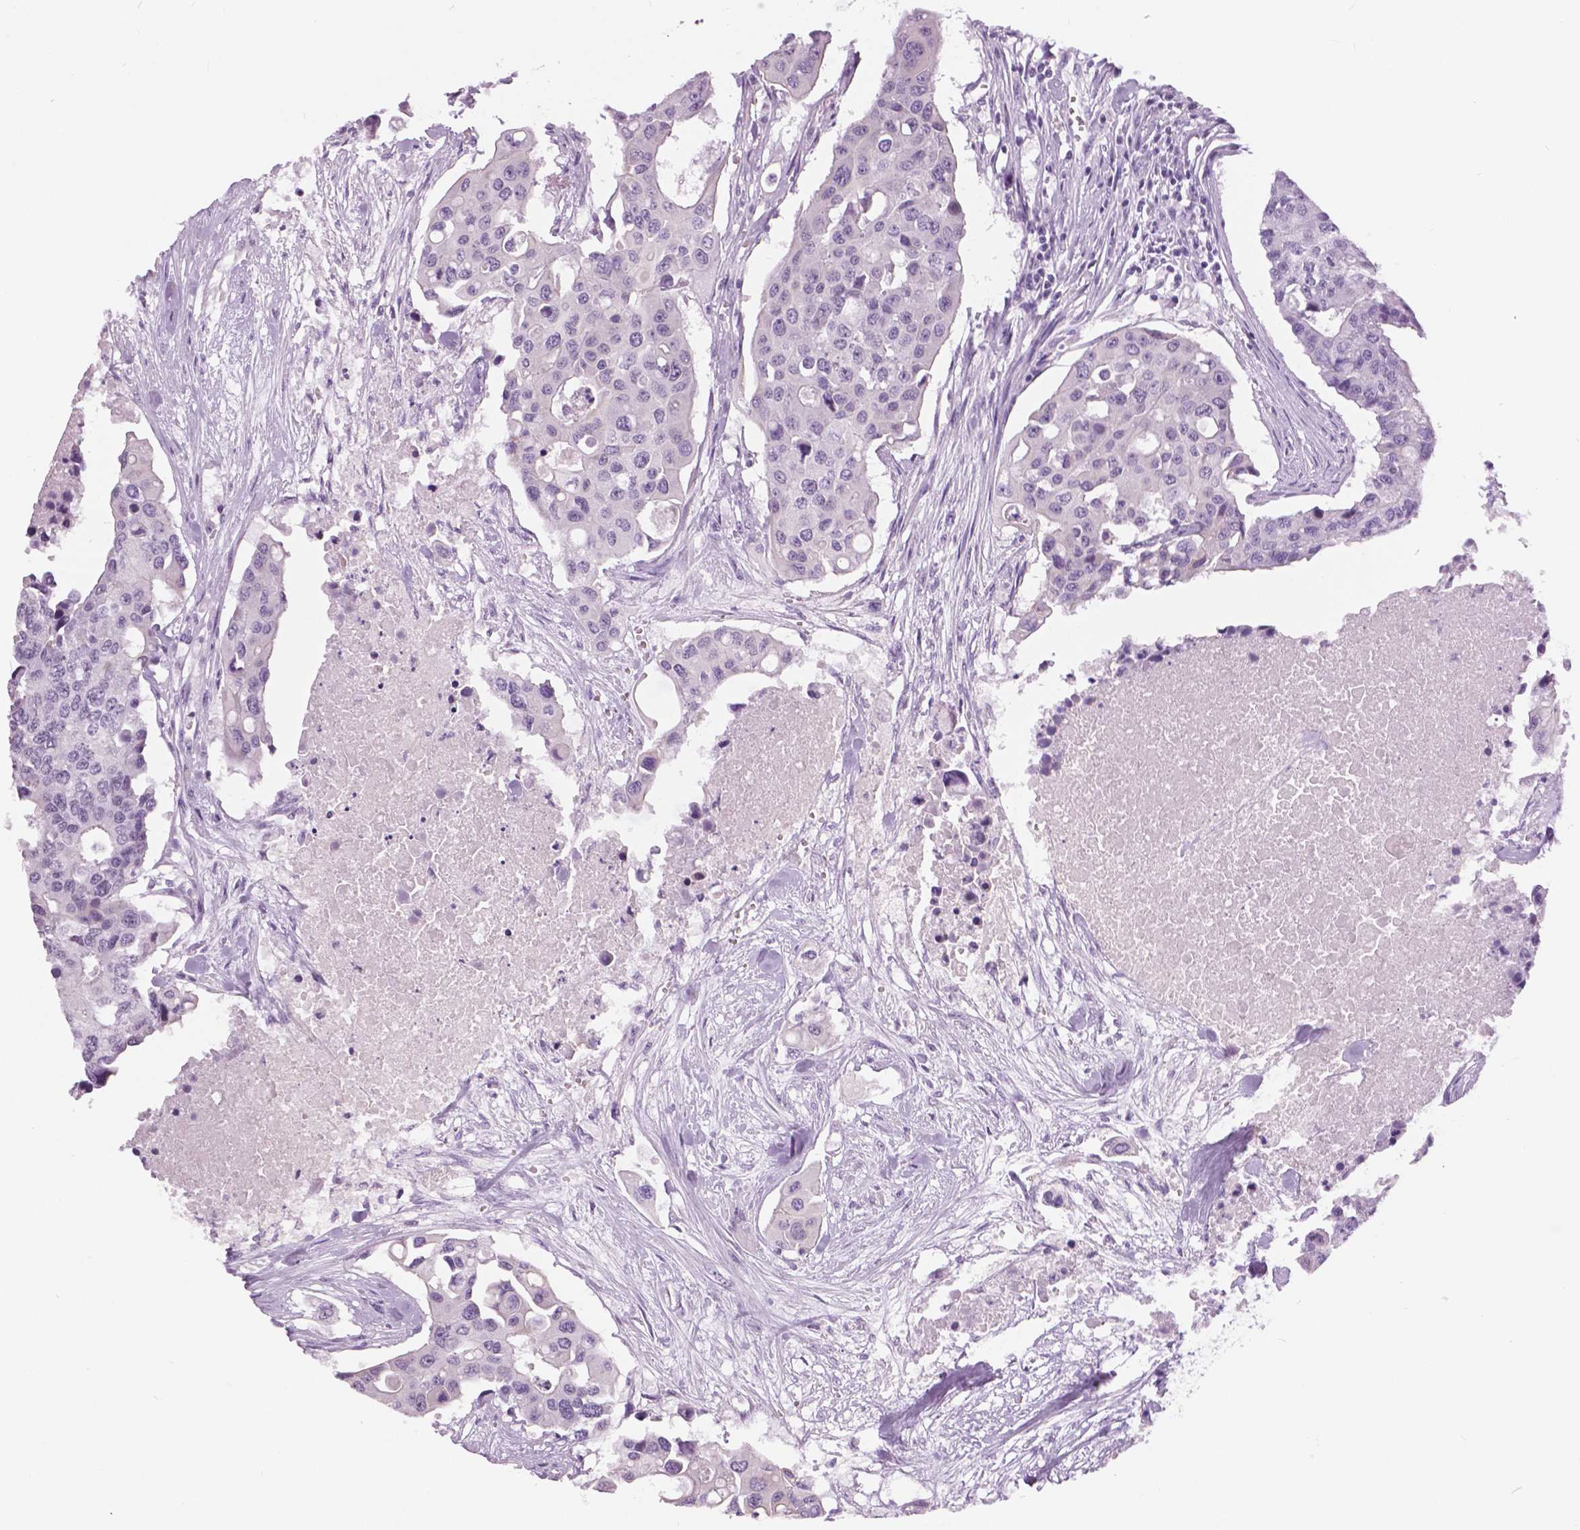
{"staining": {"intensity": "negative", "quantity": "none", "location": "none"}, "tissue": "colorectal cancer", "cell_type": "Tumor cells", "image_type": "cancer", "snomed": [{"axis": "morphology", "description": "Adenocarcinoma, NOS"}, {"axis": "topography", "description": "Colon"}], "caption": "Immunohistochemistry histopathology image of colorectal adenocarcinoma stained for a protein (brown), which exhibits no positivity in tumor cells.", "gene": "MYOM1", "patient": {"sex": "male", "age": 77}}